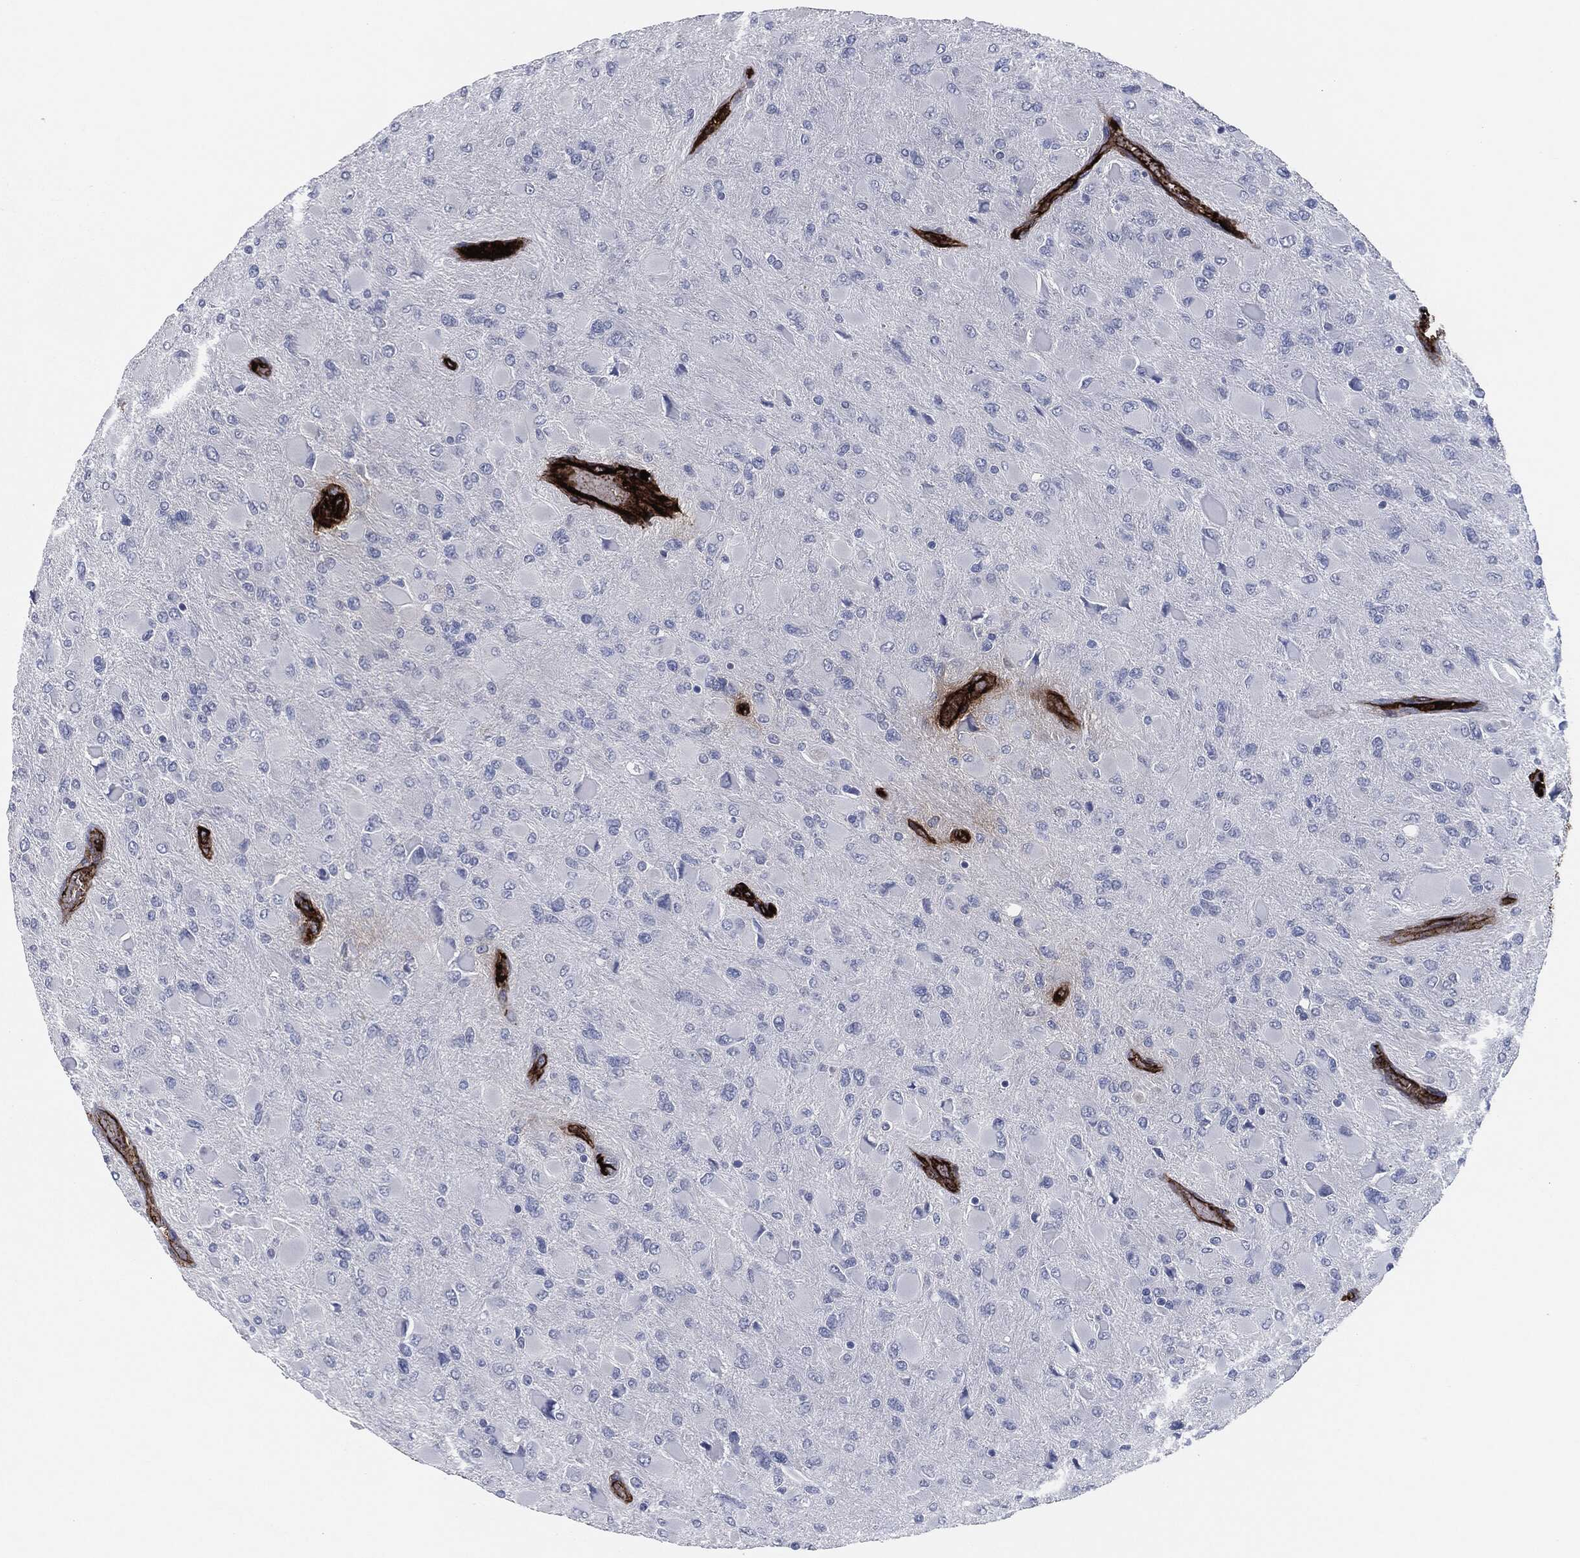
{"staining": {"intensity": "negative", "quantity": "none", "location": "none"}, "tissue": "glioma", "cell_type": "Tumor cells", "image_type": "cancer", "snomed": [{"axis": "morphology", "description": "Glioma, malignant, High grade"}, {"axis": "topography", "description": "Cerebral cortex"}], "caption": "Tumor cells are negative for brown protein staining in glioma.", "gene": "APOB", "patient": {"sex": "female", "age": 36}}